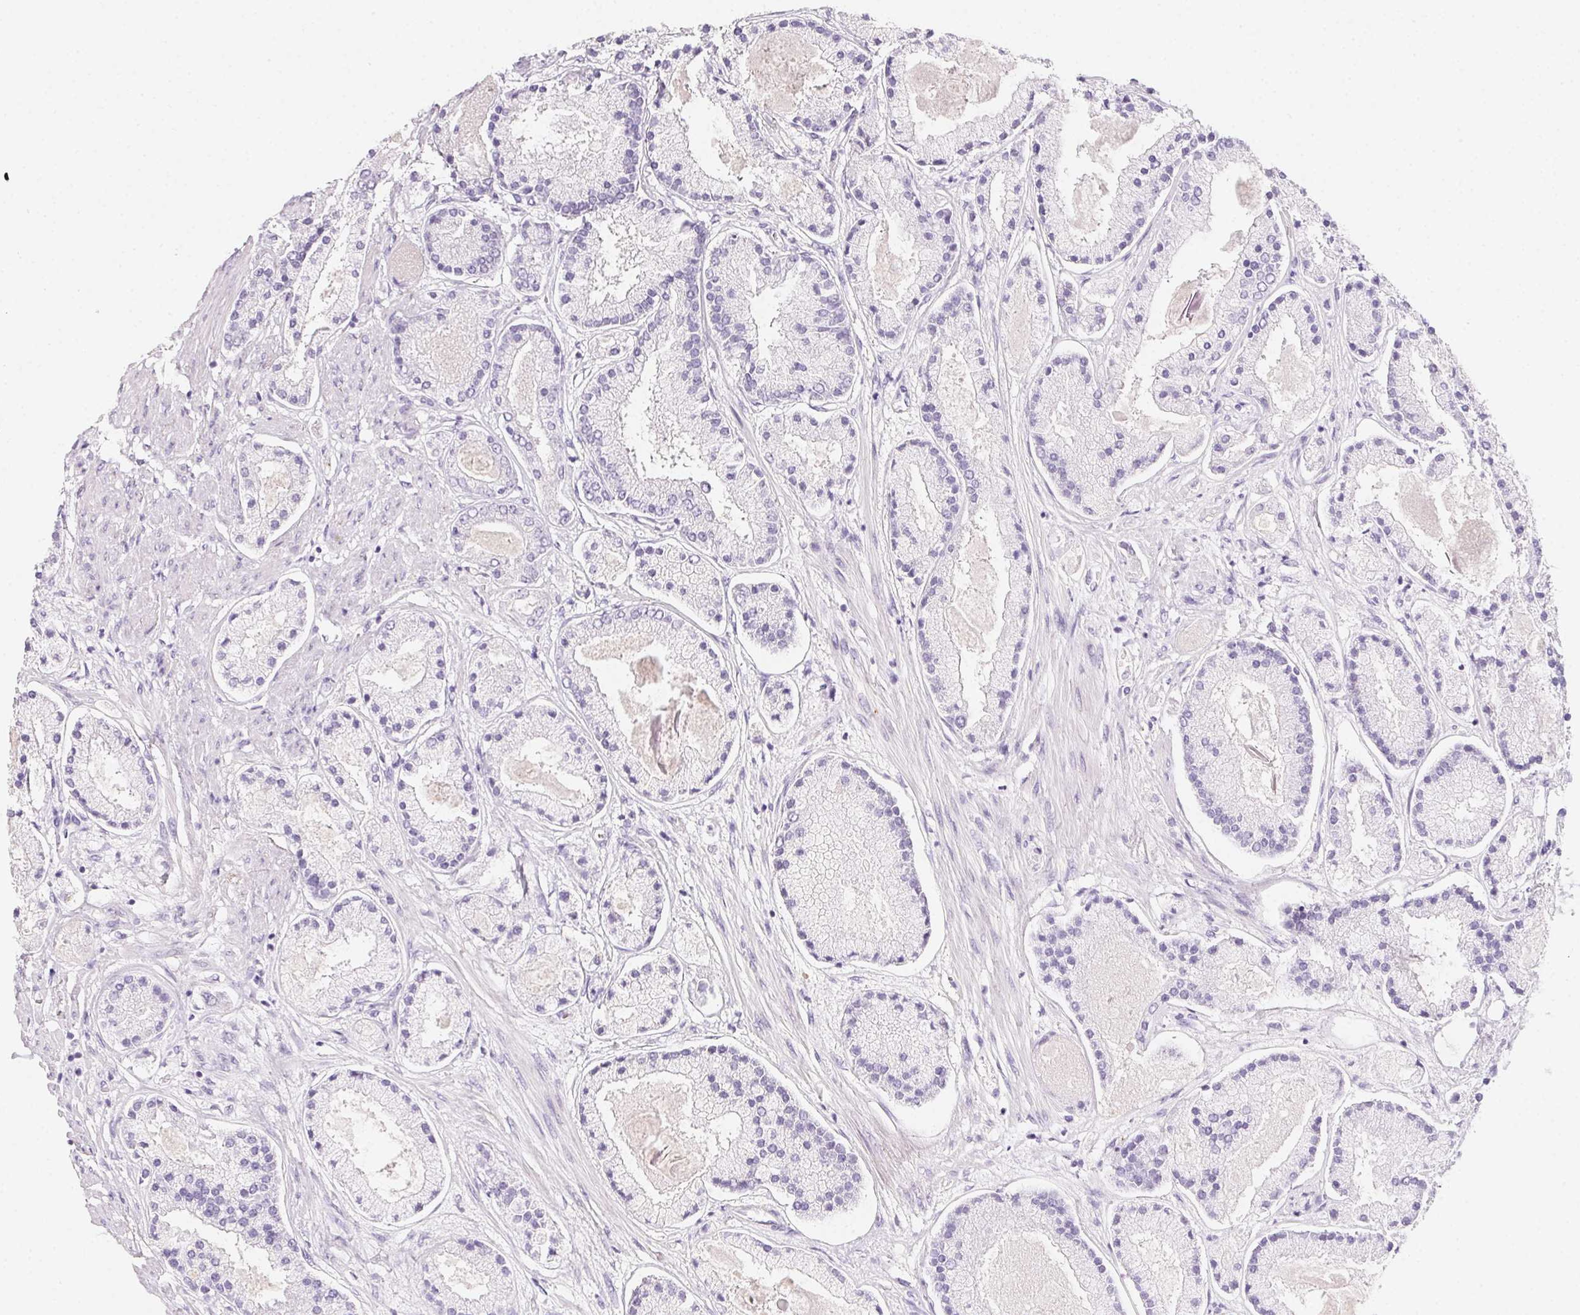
{"staining": {"intensity": "negative", "quantity": "none", "location": "none"}, "tissue": "prostate cancer", "cell_type": "Tumor cells", "image_type": "cancer", "snomed": [{"axis": "morphology", "description": "Adenocarcinoma, High grade"}, {"axis": "topography", "description": "Prostate"}], "caption": "DAB (3,3'-diaminobenzidine) immunohistochemical staining of prostate cancer displays no significant positivity in tumor cells. Brightfield microscopy of IHC stained with DAB (brown) and hematoxylin (blue), captured at high magnification.", "gene": "MYL4", "patient": {"sex": "male", "age": 67}}